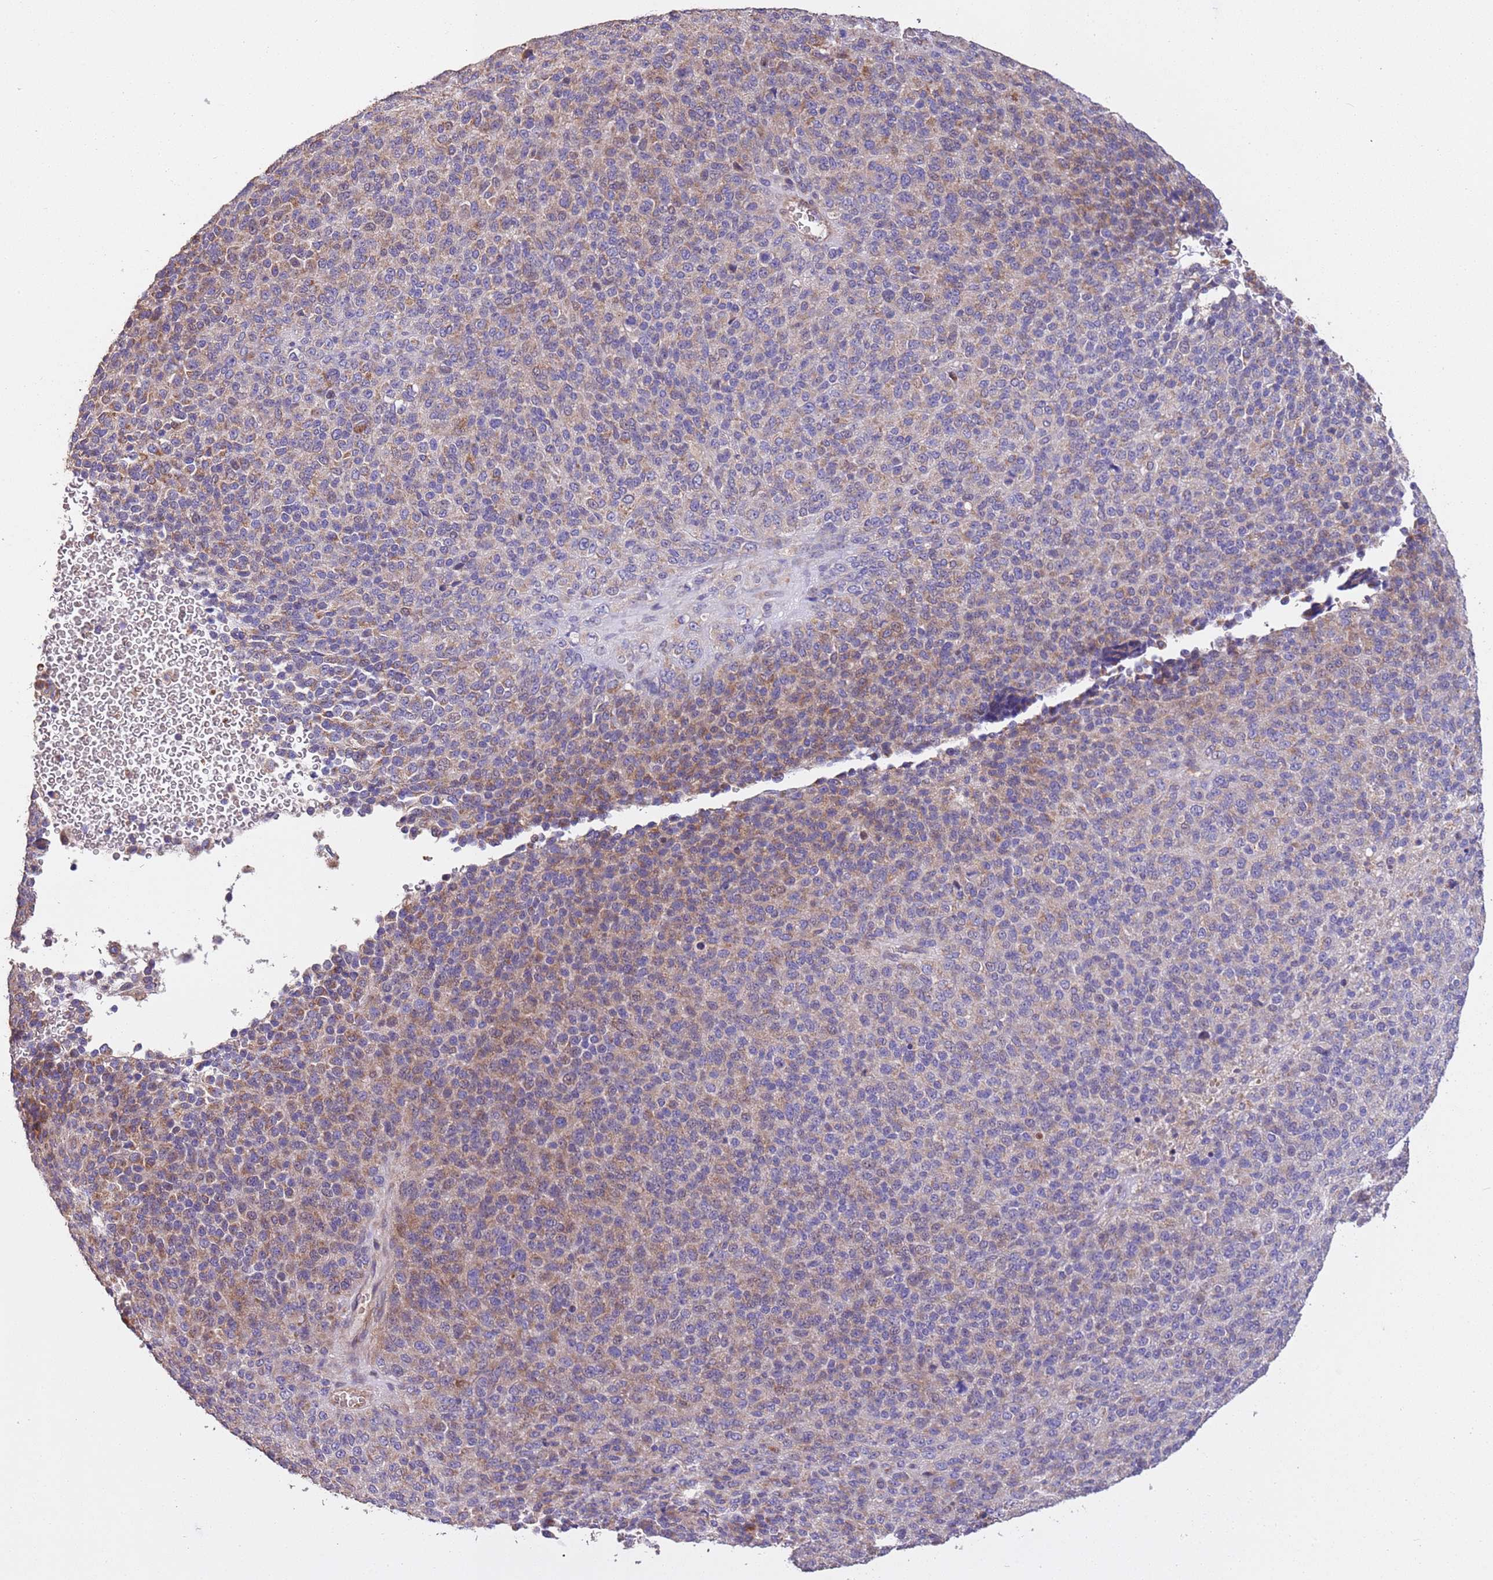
{"staining": {"intensity": "moderate", "quantity": "<25%", "location": "cytoplasmic/membranous"}, "tissue": "melanoma", "cell_type": "Tumor cells", "image_type": "cancer", "snomed": [{"axis": "morphology", "description": "Malignant melanoma, Metastatic site"}, {"axis": "topography", "description": "Brain"}], "caption": "This is a histology image of IHC staining of melanoma, which shows moderate staining in the cytoplasmic/membranous of tumor cells.", "gene": "PIGA", "patient": {"sex": "female", "age": 56}}